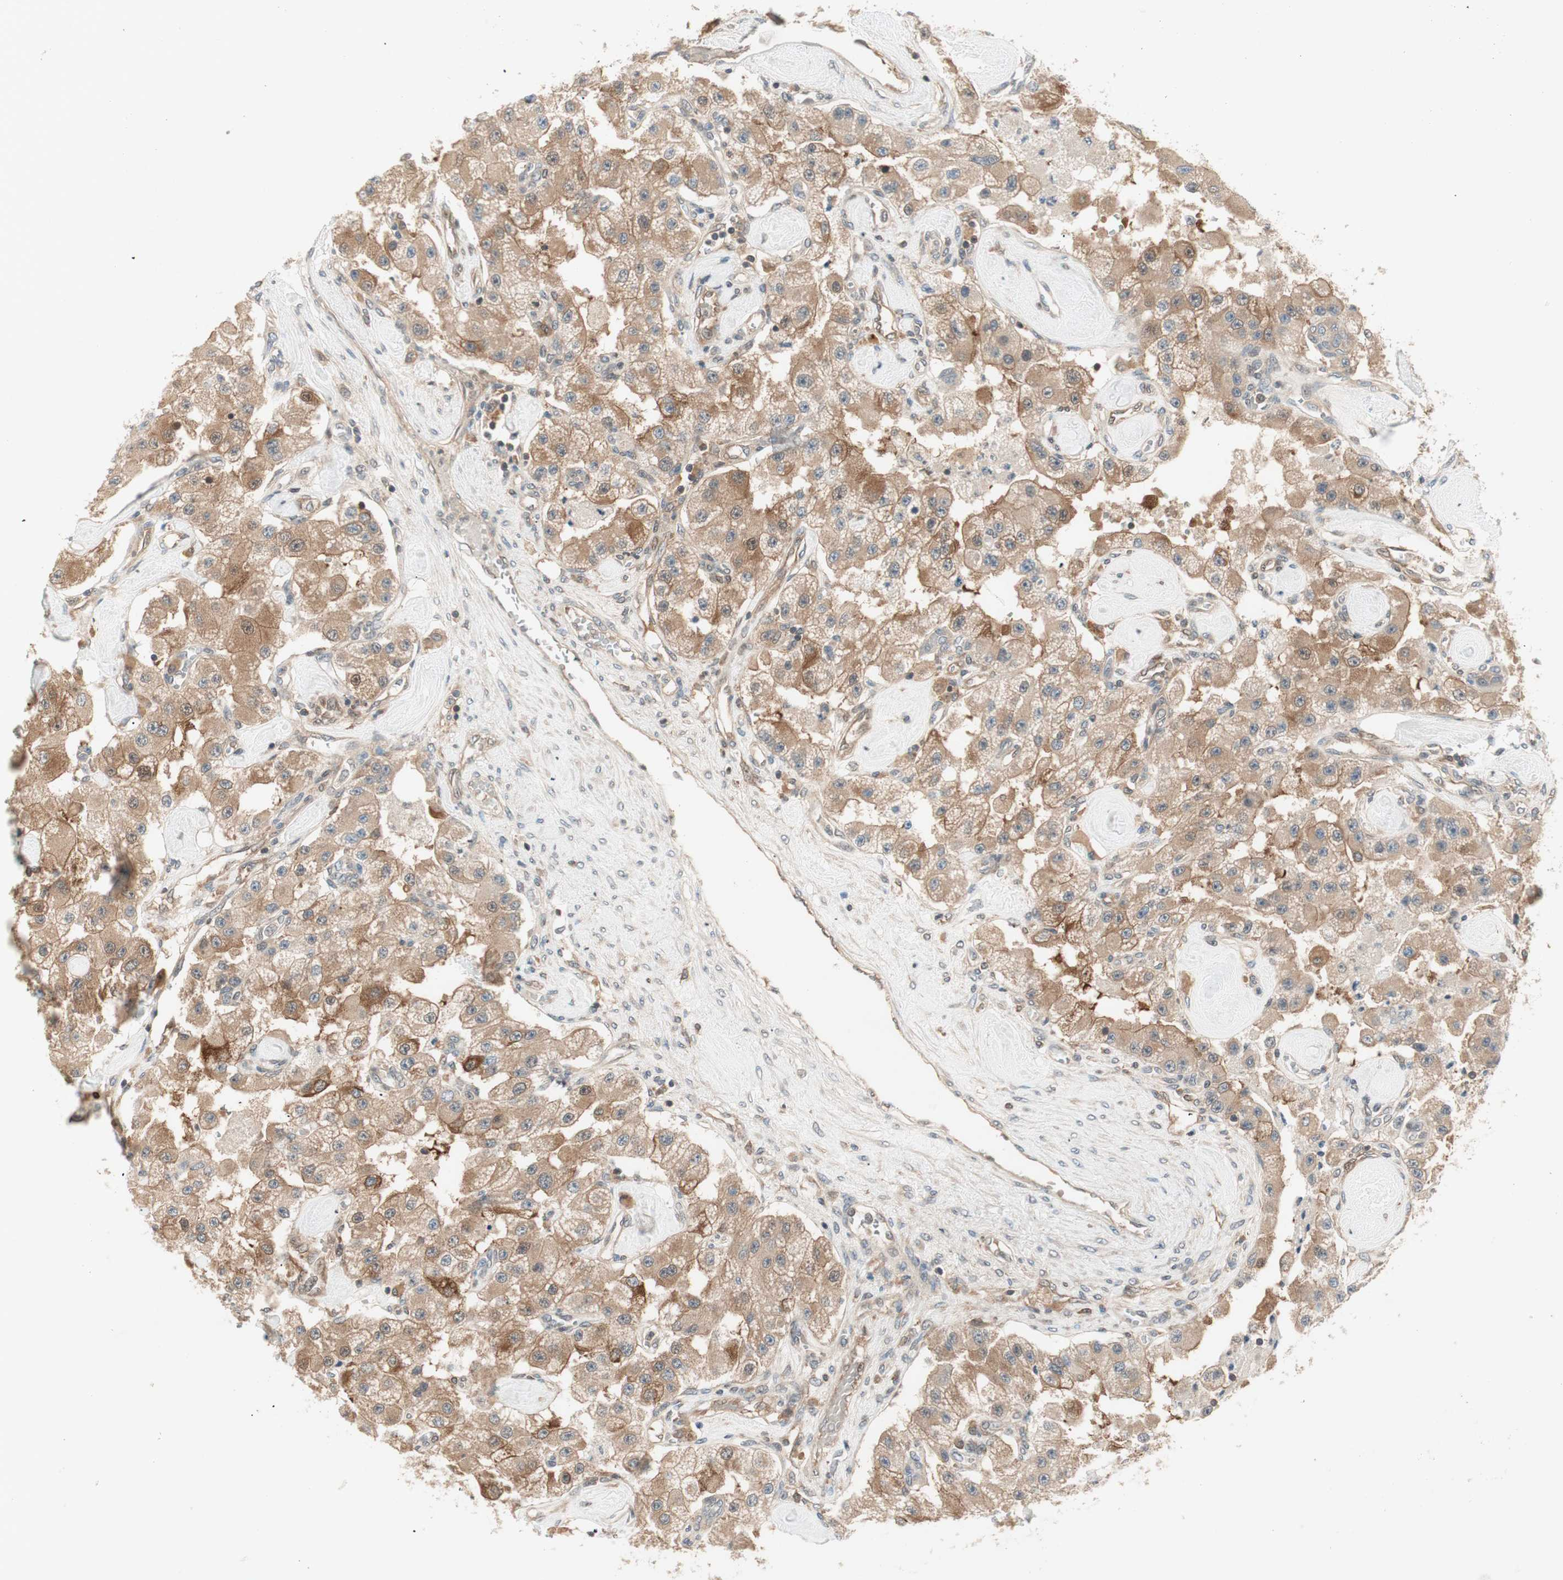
{"staining": {"intensity": "moderate", "quantity": ">75%", "location": "cytoplasmic/membranous"}, "tissue": "carcinoid", "cell_type": "Tumor cells", "image_type": "cancer", "snomed": [{"axis": "morphology", "description": "Carcinoid, malignant, NOS"}, {"axis": "topography", "description": "Pancreas"}], "caption": "Moderate cytoplasmic/membranous protein expression is seen in about >75% of tumor cells in carcinoid (malignant).", "gene": "GALT", "patient": {"sex": "male", "age": 41}}